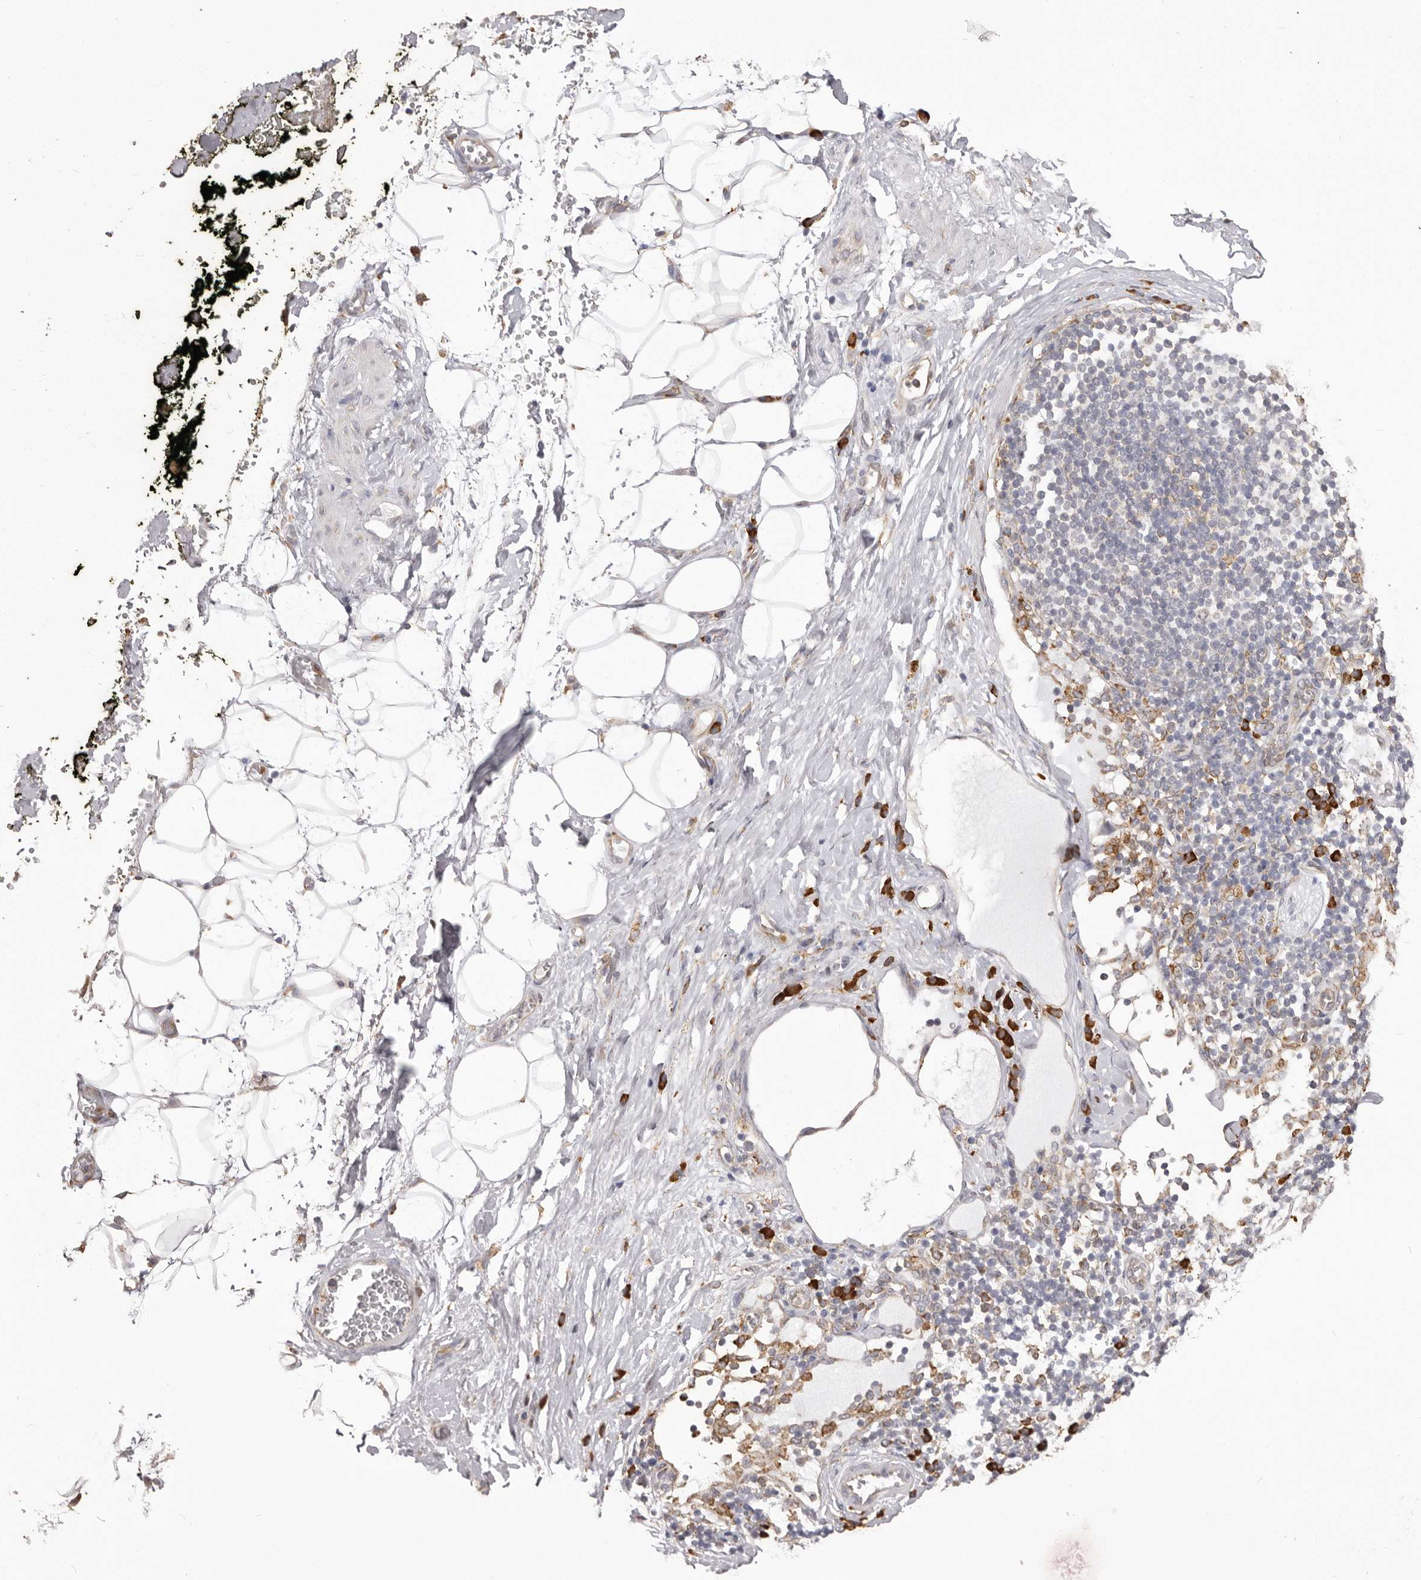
{"staining": {"intensity": "negative", "quantity": "none", "location": "none"}, "tissue": "adipose tissue", "cell_type": "Adipocytes", "image_type": "normal", "snomed": [{"axis": "morphology", "description": "Normal tissue, NOS"}, {"axis": "morphology", "description": "Adenocarcinoma, NOS"}, {"axis": "topography", "description": "Pancreas"}, {"axis": "topography", "description": "Peripheral nerve tissue"}], "caption": "High magnification brightfield microscopy of benign adipose tissue stained with DAB (3,3'-diaminobenzidine) (brown) and counterstained with hematoxylin (blue): adipocytes show no significant expression.", "gene": "QRSL1", "patient": {"sex": "male", "age": 59}}